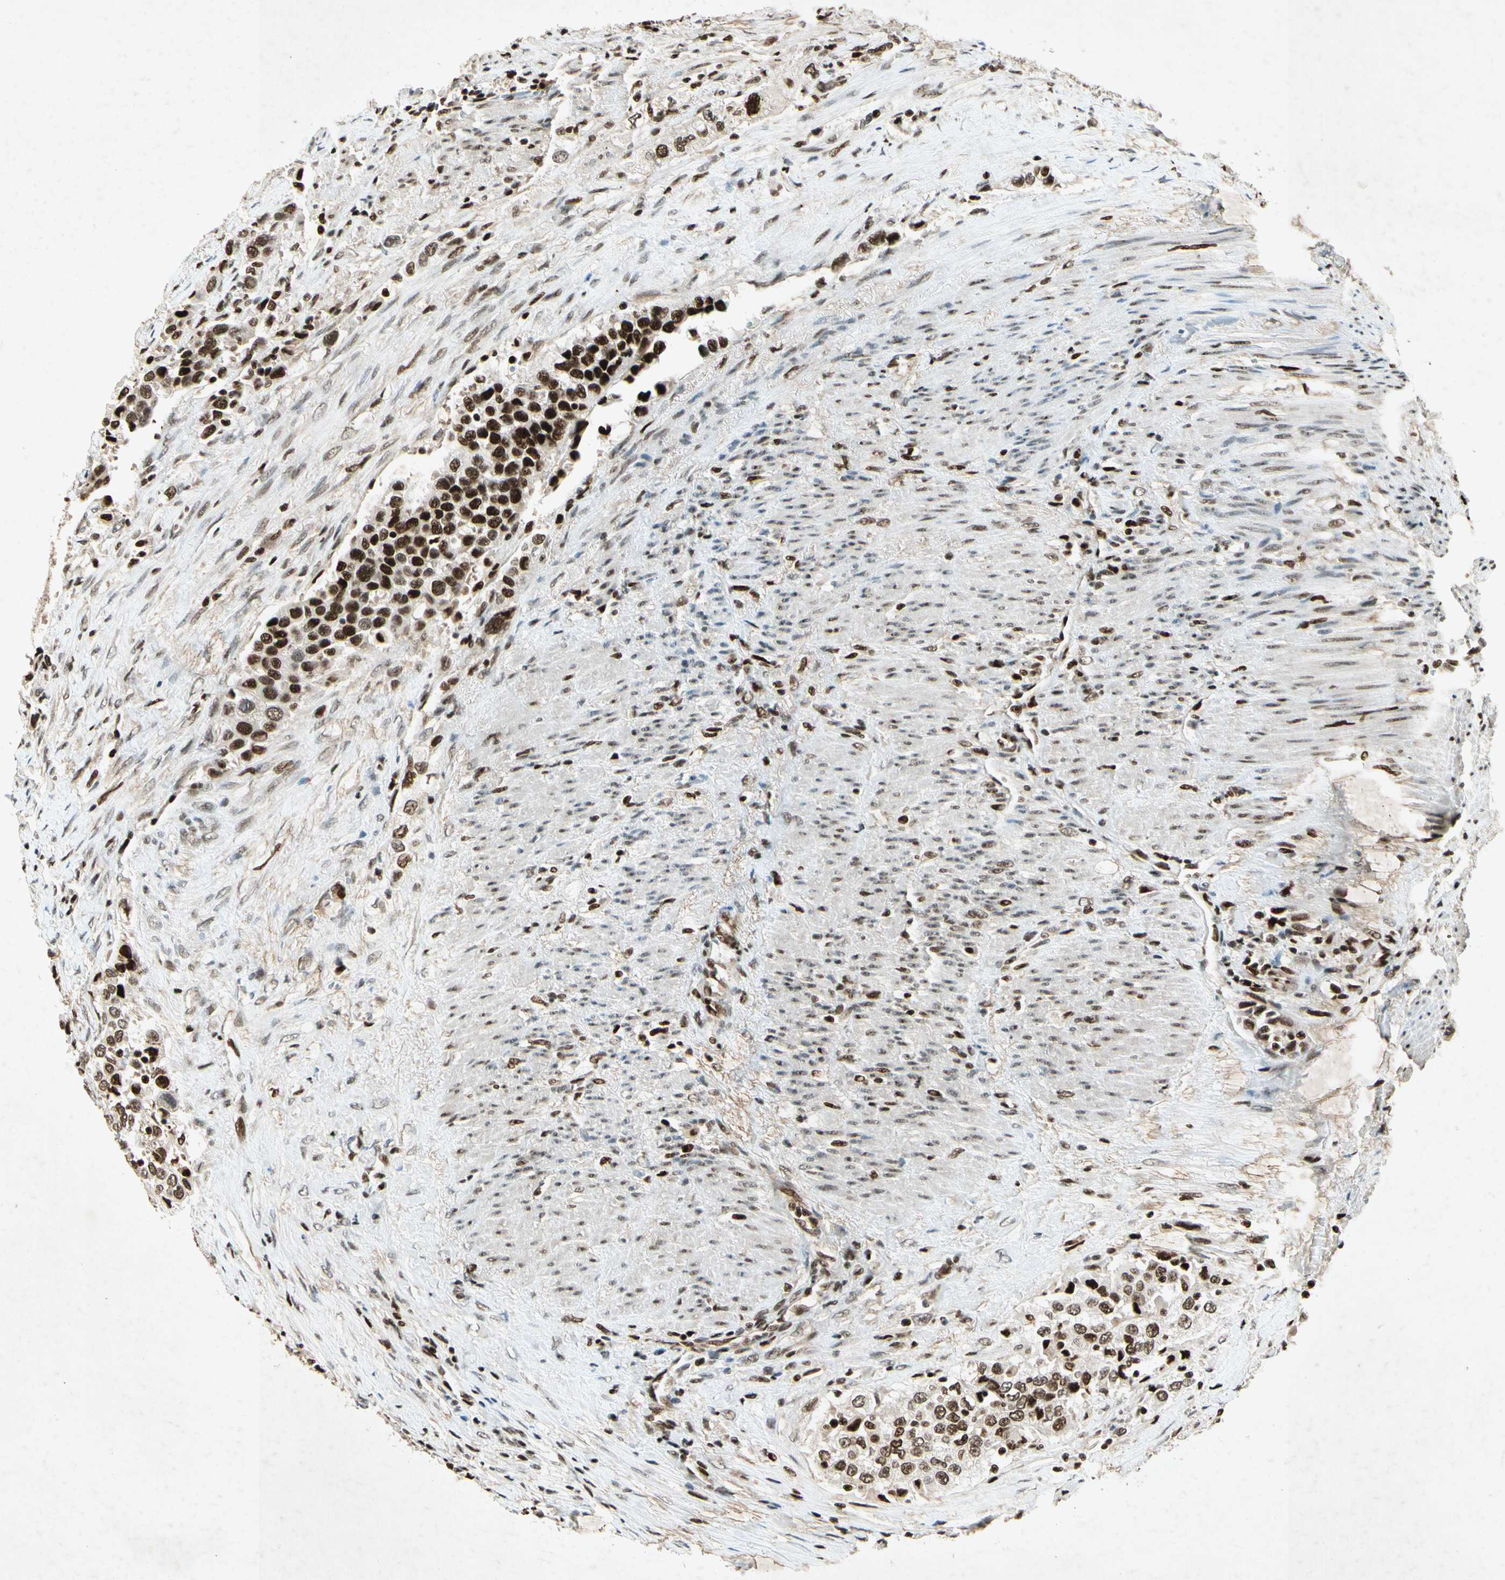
{"staining": {"intensity": "strong", "quantity": ">75%", "location": "nuclear"}, "tissue": "urothelial cancer", "cell_type": "Tumor cells", "image_type": "cancer", "snomed": [{"axis": "morphology", "description": "Urothelial carcinoma, High grade"}, {"axis": "topography", "description": "Urinary bladder"}], "caption": "Protein staining by immunohistochemistry (IHC) exhibits strong nuclear positivity in about >75% of tumor cells in high-grade urothelial carcinoma.", "gene": "RNF43", "patient": {"sex": "female", "age": 80}}